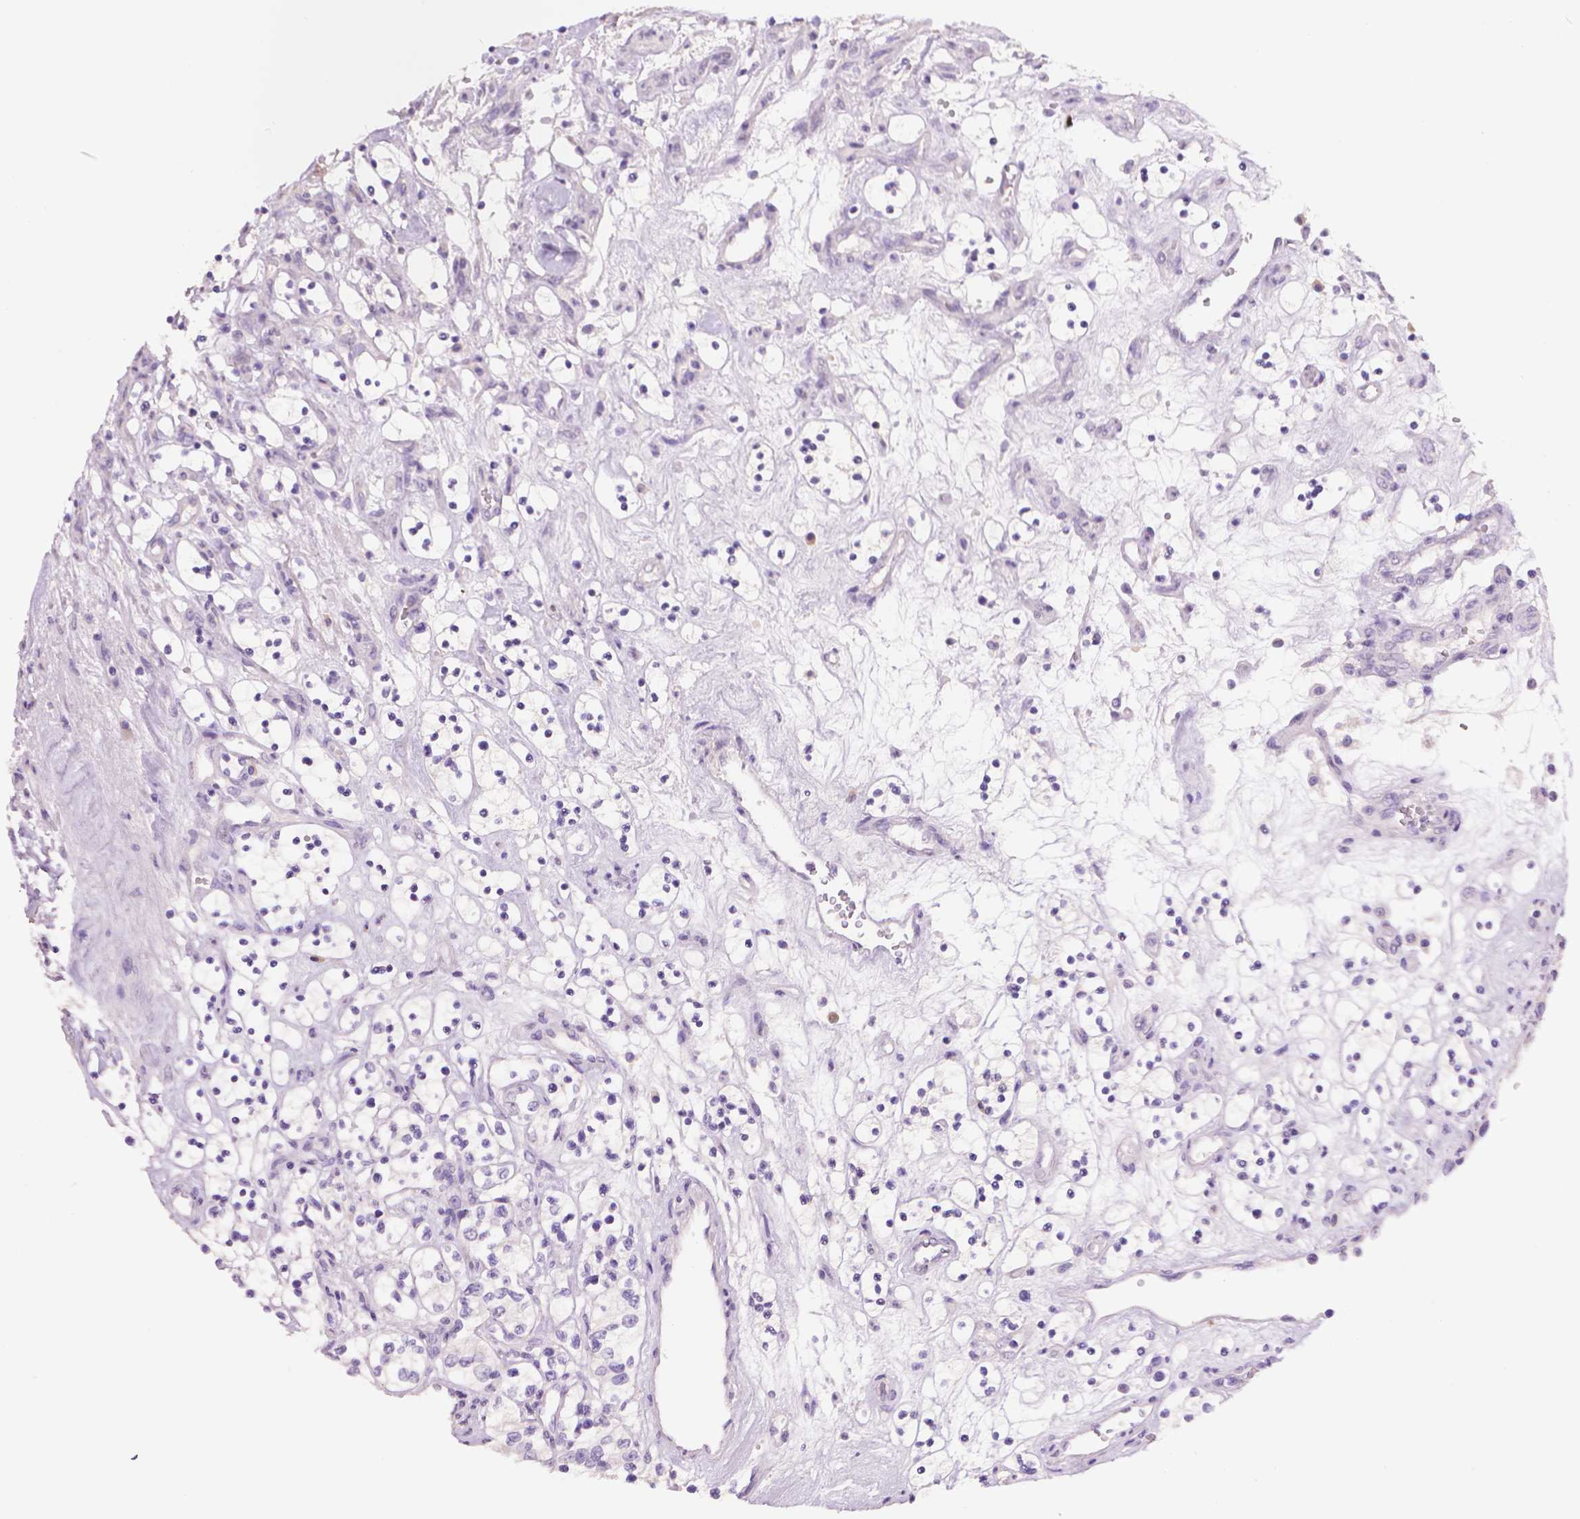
{"staining": {"intensity": "negative", "quantity": "none", "location": "none"}, "tissue": "renal cancer", "cell_type": "Tumor cells", "image_type": "cancer", "snomed": [{"axis": "morphology", "description": "Adenocarcinoma, NOS"}, {"axis": "topography", "description": "Kidney"}], "caption": "There is no significant positivity in tumor cells of renal cancer. Brightfield microscopy of immunohistochemistry (IHC) stained with DAB (3,3'-diaminobenzidine) (brown) and hematoxylin (blue), captured at high magnification.", "gene": "TNNI2", "patient": {"sex": "female", "age": 69}}